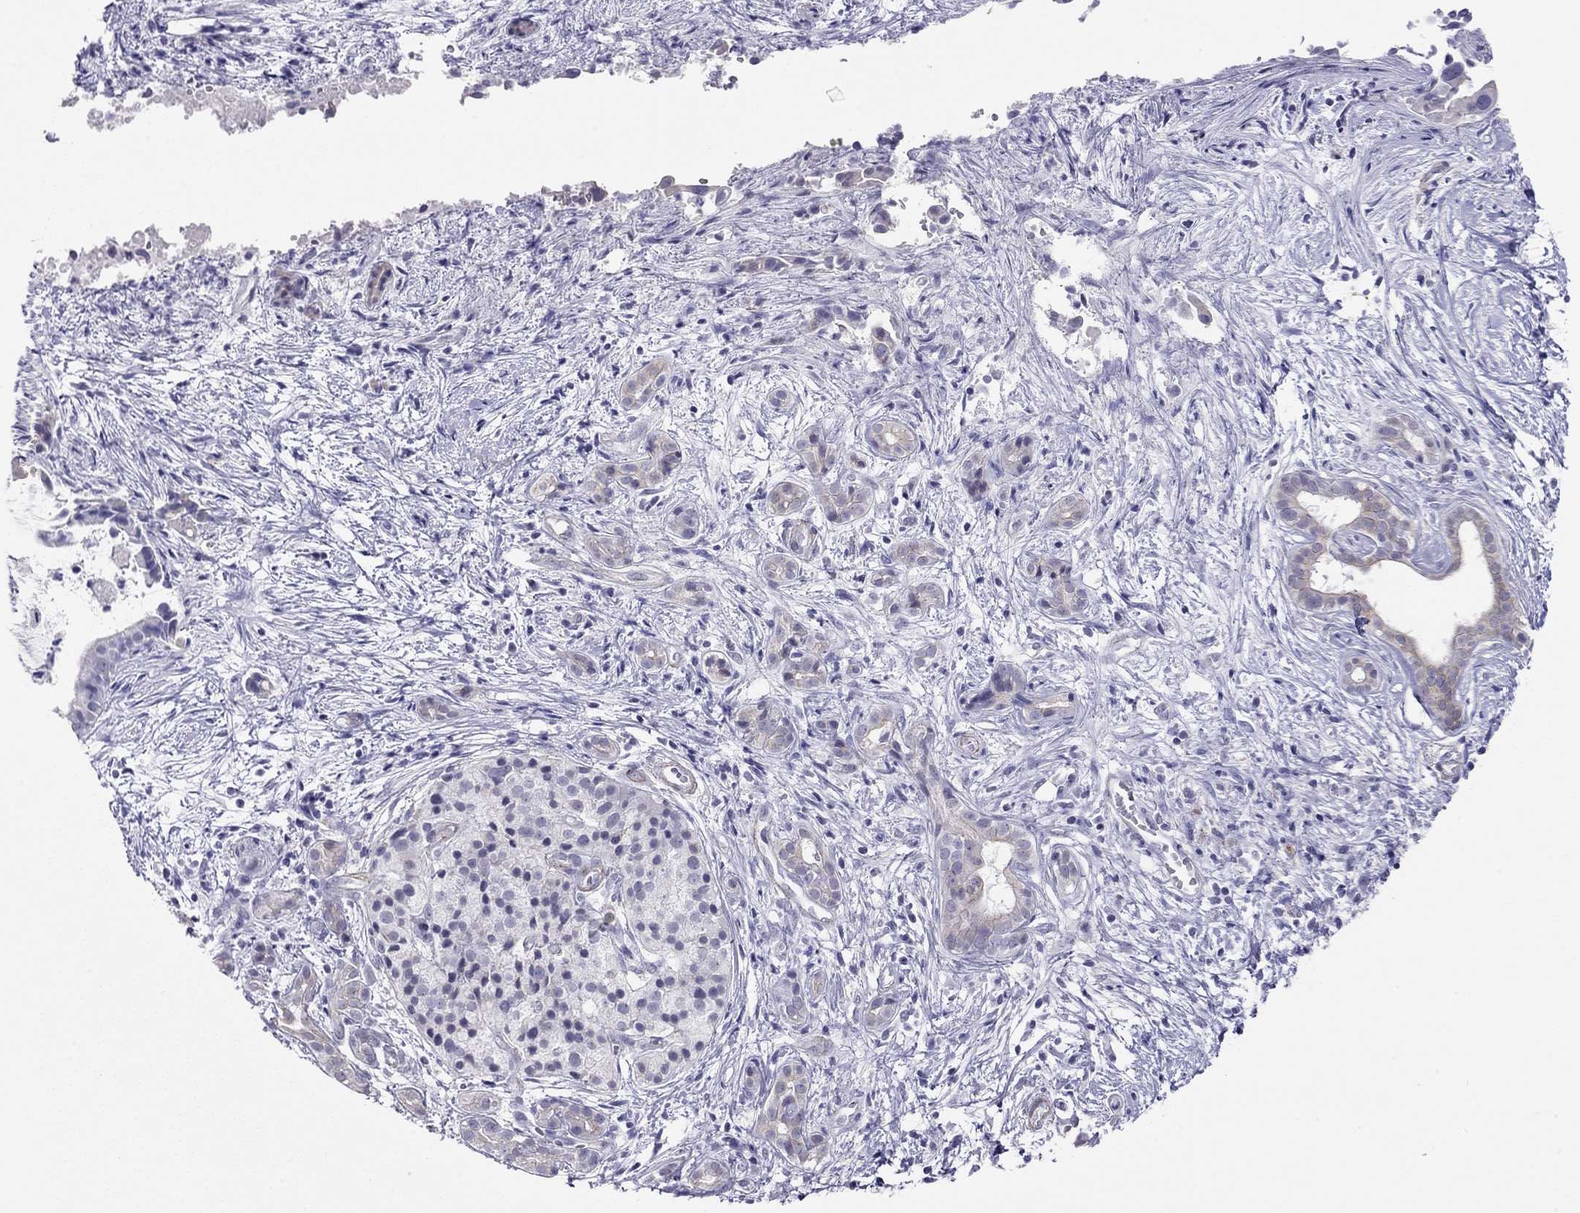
{"staining": {"intensity": "negative", "quantity": "none", "location": "none"}, "tissue": "pancreatic cancer", "cell_type": "Tumor cells", "image_type": "cancer", "snomed": [{"axis": "morphology", "description": "Adenocarcinoma, NOS"}, {"axis": "topography", "description": "Pancreas"}], "caption": "IHC of human pancreatic adenocarcinoma displays no positivity in tumor cells.", "gene": "MYMX", "patient": {"sex": "male", "age": 61}}